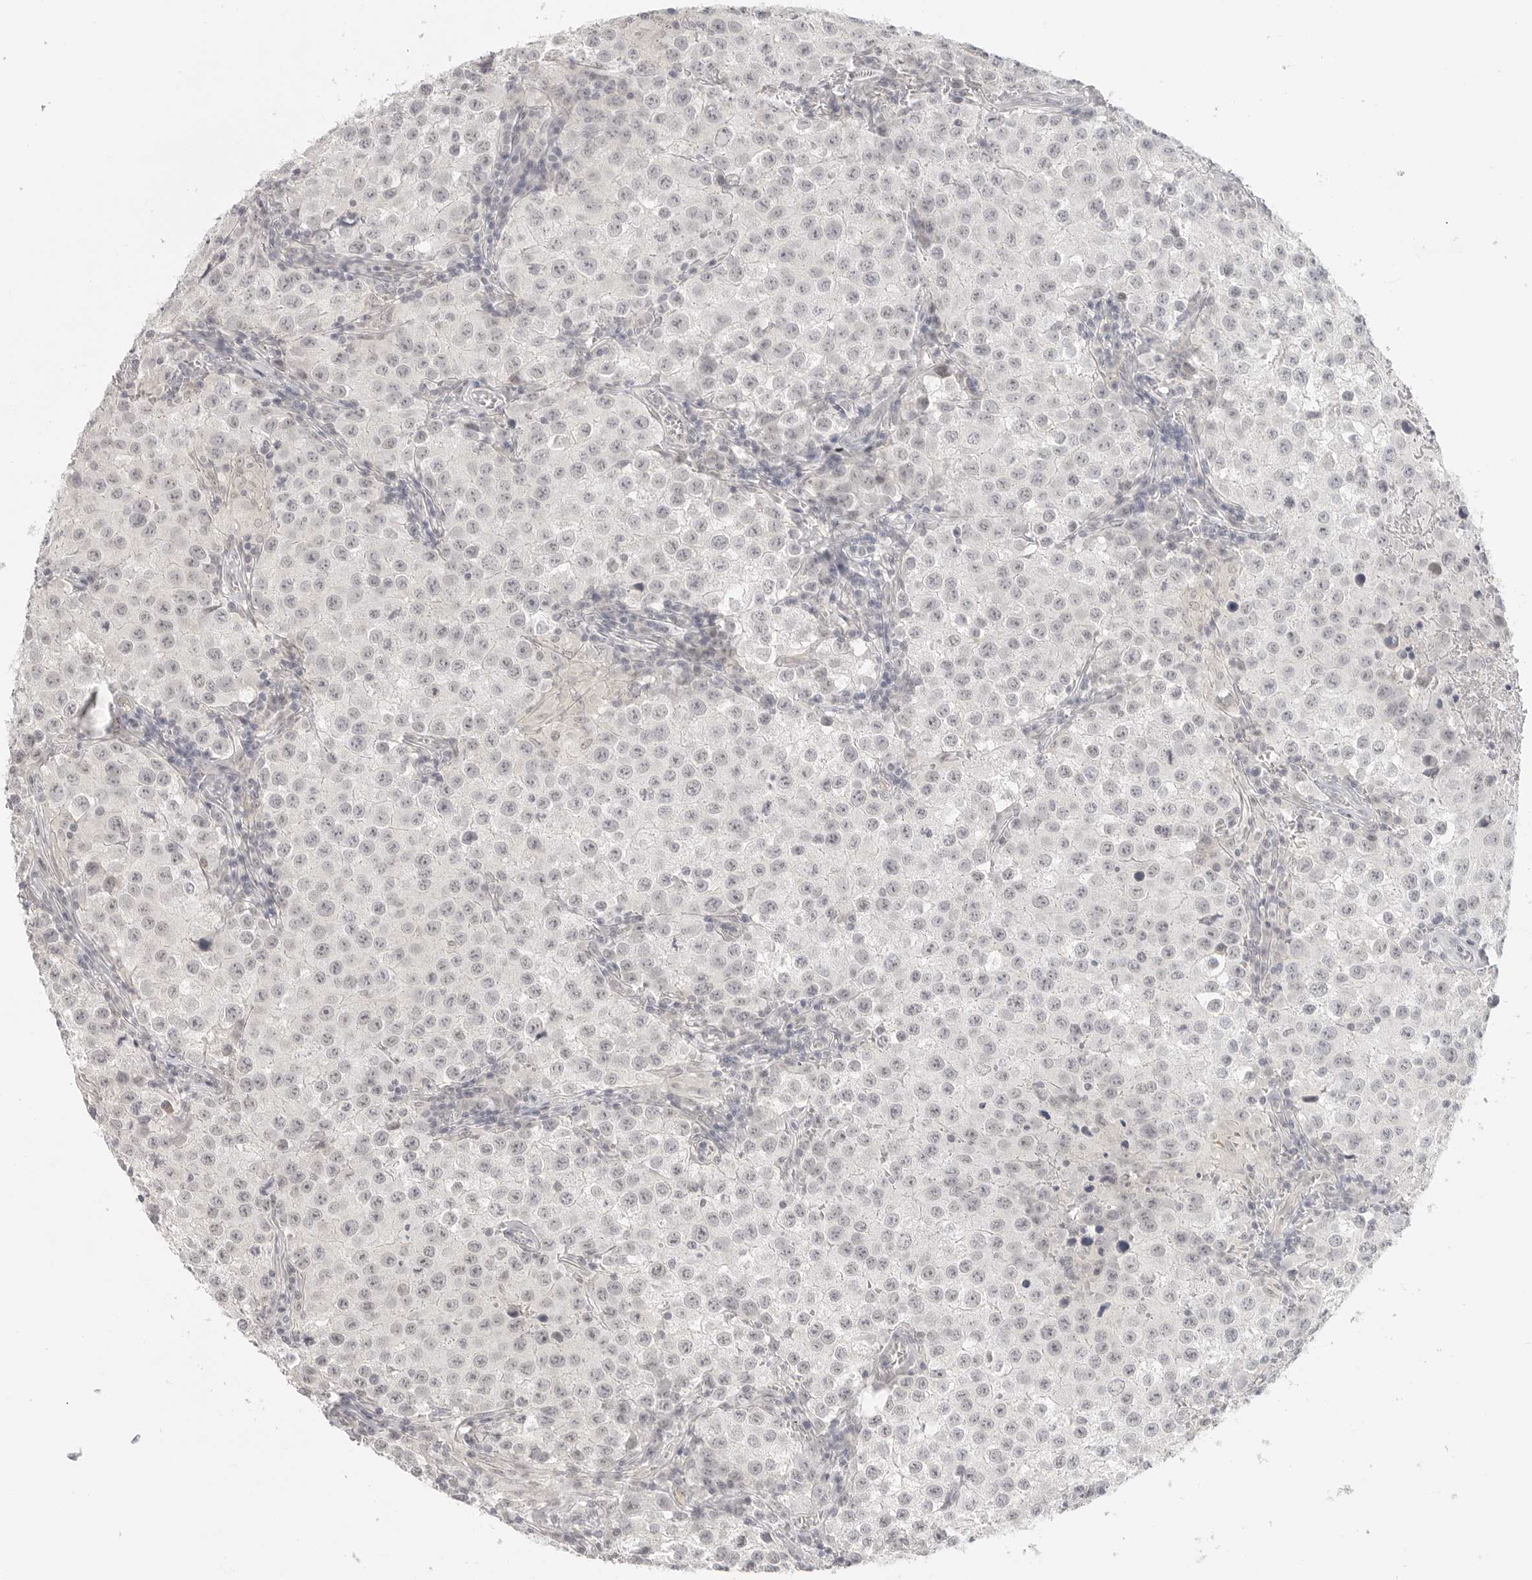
{"staining": {"intensity": "negative", "quantity": "none", "location": "none"}, "tissue": "testis cancer", "cell_type": "Tumor cells", "image_type": "cancer", "snomed": [{"axis": "morphology", "description": "Seminoma, NOS"}, {"axis": "morphology", "description": "Carcinoma, Embryonal, NOS"}, {"axis": "topography", "description": "Testis"}], "caption": "Tumor cells are negative for protein expression in human testis cancer.", "gene": "KLK11", "patient": {"sex": "male", "age": 43}}